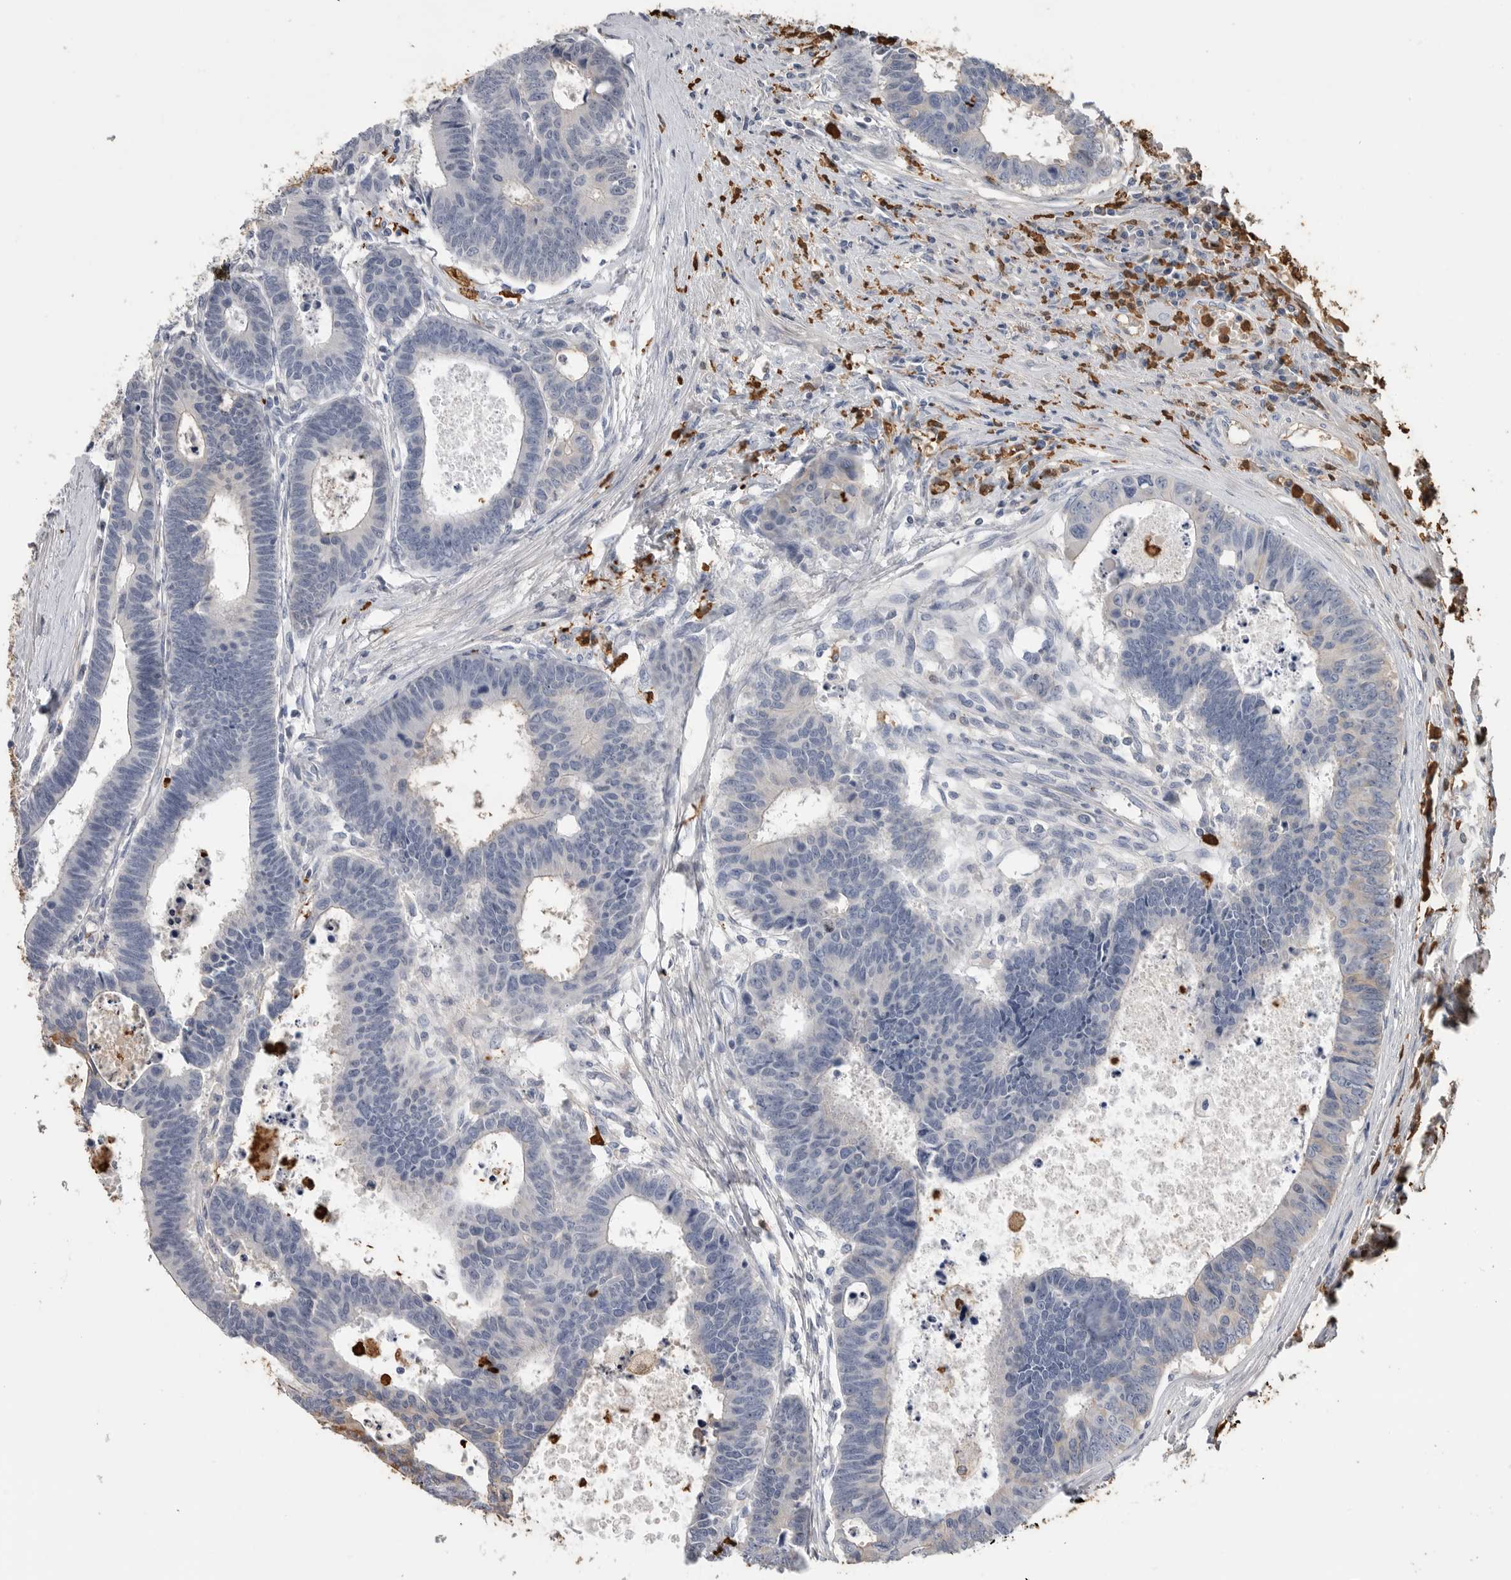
{"staining": {"intensity": "negative", "quantity": "none", "location": "none"}, "tissue": "colorectal cancer", "cell_type": "Tumor cells", "image_type": "cancer", "snomed": [{"axis": "morphology", "description": "Adenocarcinoma, NOS"}, {"axis": "topography", "description": "Rectum"}], "caption": "Immunohistochemistry (IHC) of colorectal adenocarcinoma exhibits no staining in tumor cells.", "gene": "CYB561D1", "patient": {"sex": "male", "age": 84}}